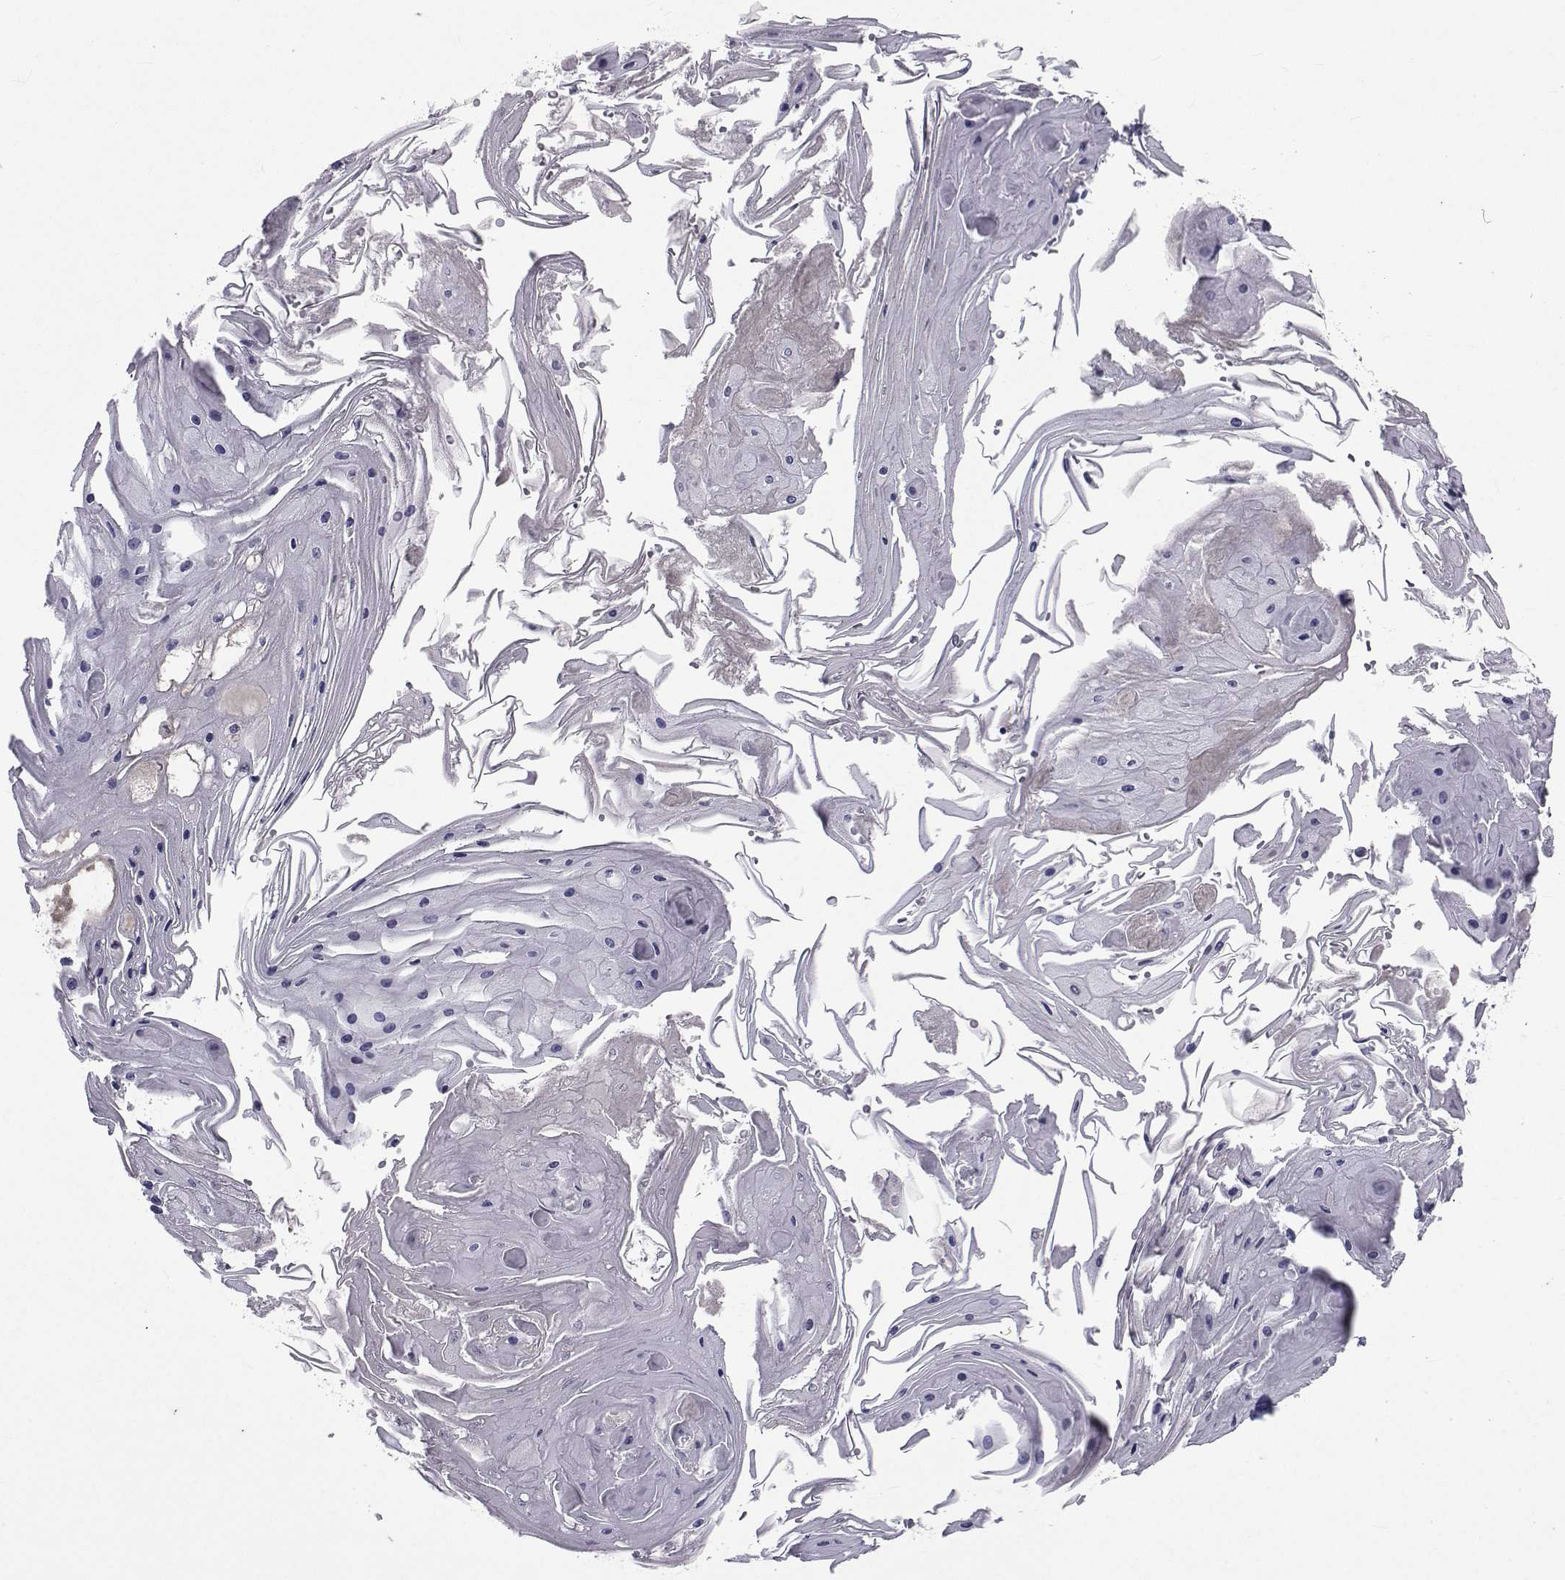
{"staining": {"intensity": "negative", "quantity": "none", "location": "none"}, "tissue": "skin cancer", "cell_type": "Tumor cells", "image_type": "cancer", "snomed": [{"axis": "morphology", "description": "Squamous cell carcinoma, NOS"}, {"axis": "topography", "description": "Skin"}], "caption": "An image of skin cancer (squamous cell carcinoma) stained for a protein displays no brown staining in tumor cells.", "gene": "PAX2", "patient": {"sex": "male", "age": 70}}